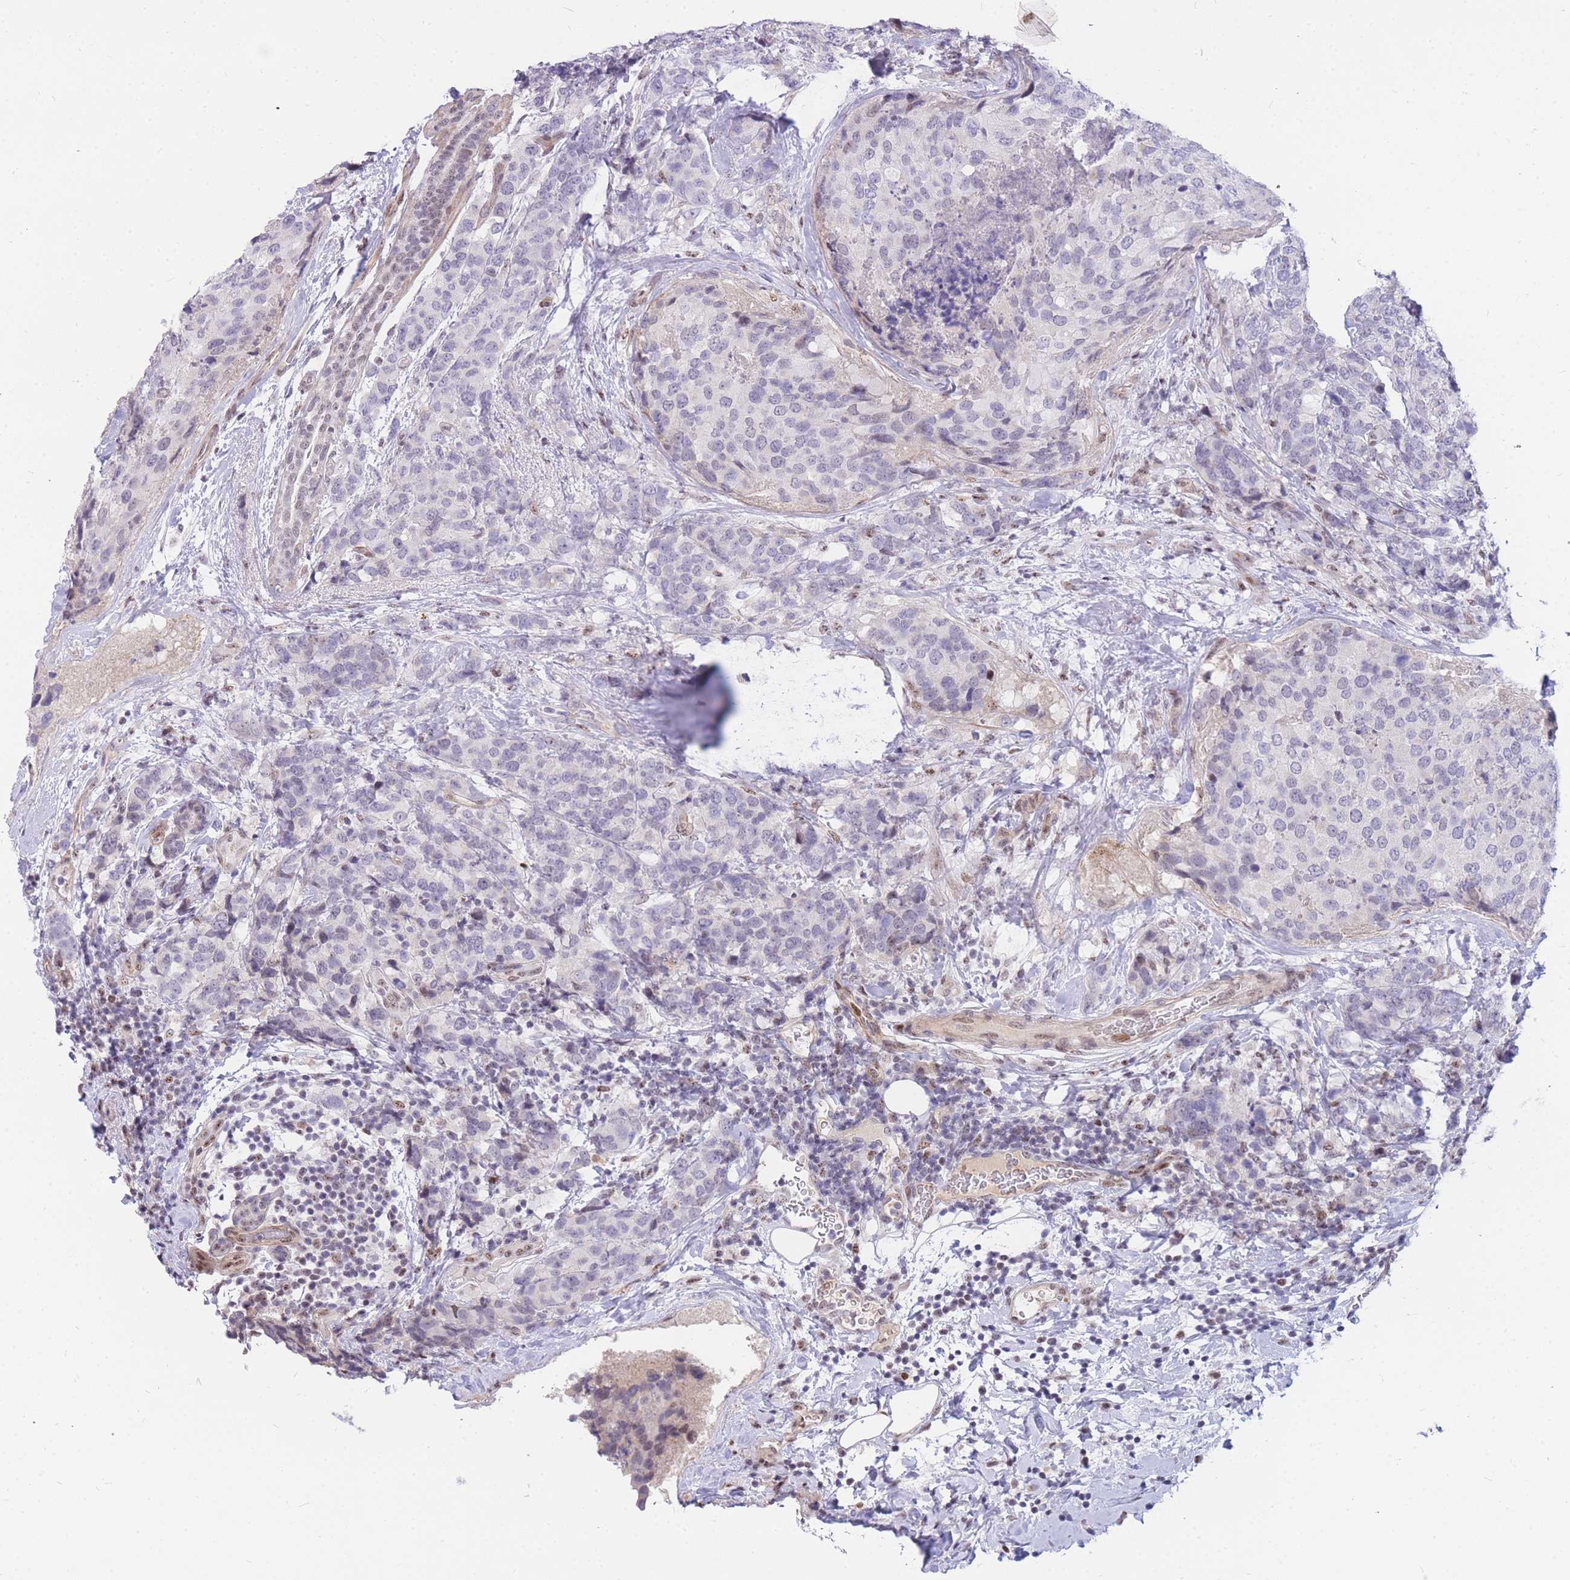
{"staining": {"intensity": "negative", "quantity": "none", "location": "none"}, "tissue": "breast cancer", "cell_type": "Tumor cells", "image_type": "cancer", "snomed": [{"axis": "morphology", "description": "Lobular carcinoma"}, {"axis": "topography", "description": "Breast"}], "caption": "Tumor cells are negative for brown protein staining in breast lobular carcinoma. (Brightfield microscopy of DAB (3,3'-diaminobenzidine) IHC at high magnification).", "gene": "TLE2", "patient": {"sex": "female", "age": 59}}